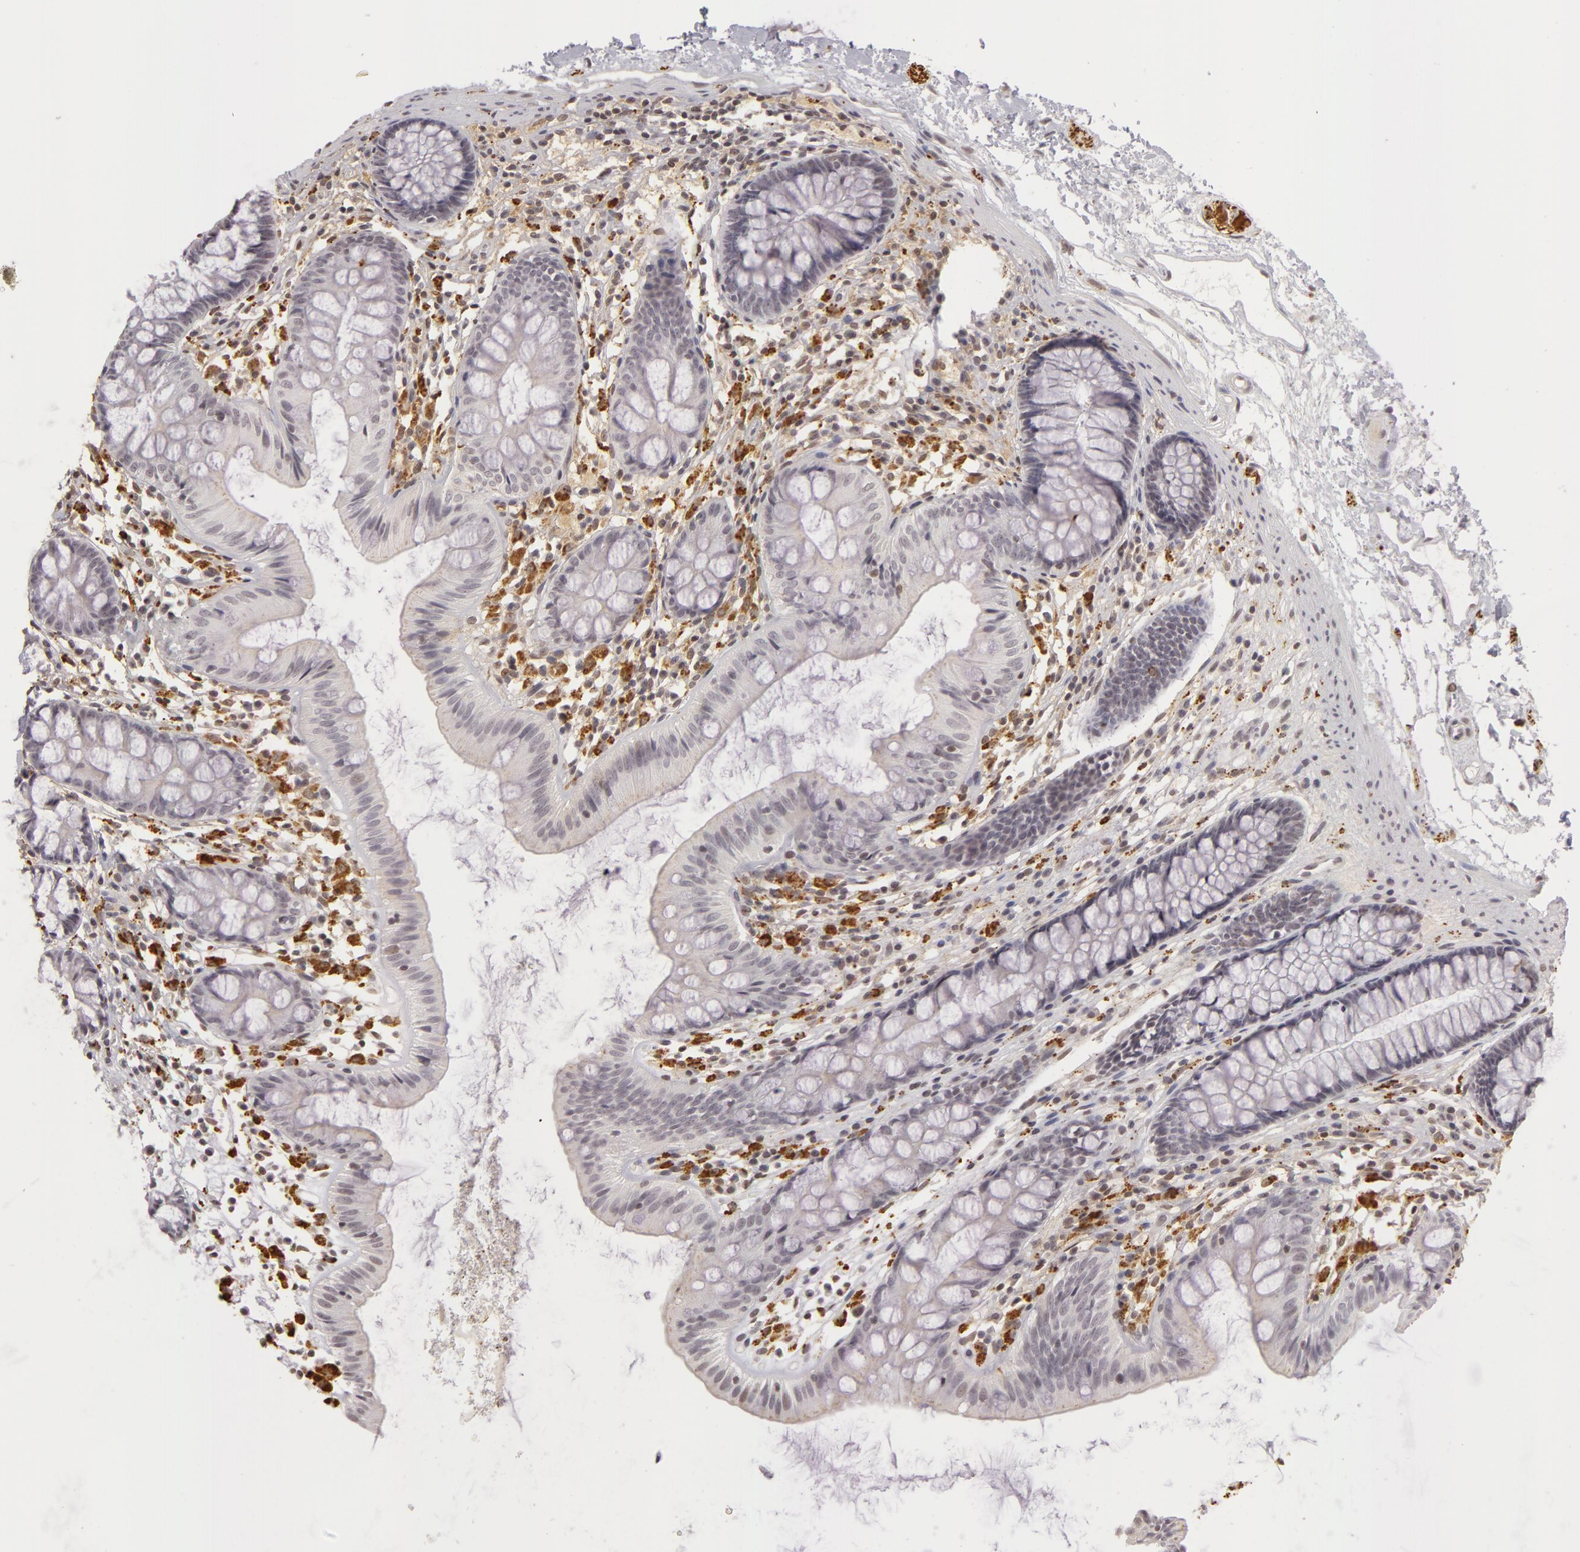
{"staining": {"intensity": "weak", "quantity": "<25%", "location": "nuclear"}, "tissue": "colon", "cell_type": "Endothelial cells", "image_type": "normal", "snomed": [{"axis": "morphology", "description": "Normal tissue, NOS"}, {"axis": "topography", "description": "Colon"}], "caption": "IHC micrograph of unremarkable colon: colon stained with DAB (3,3'-diaminobenzidine) shows no significant protein staining in endothelial cells.", "gene": "RRP7A", "patient": {"sex": "female", "age": 52}}